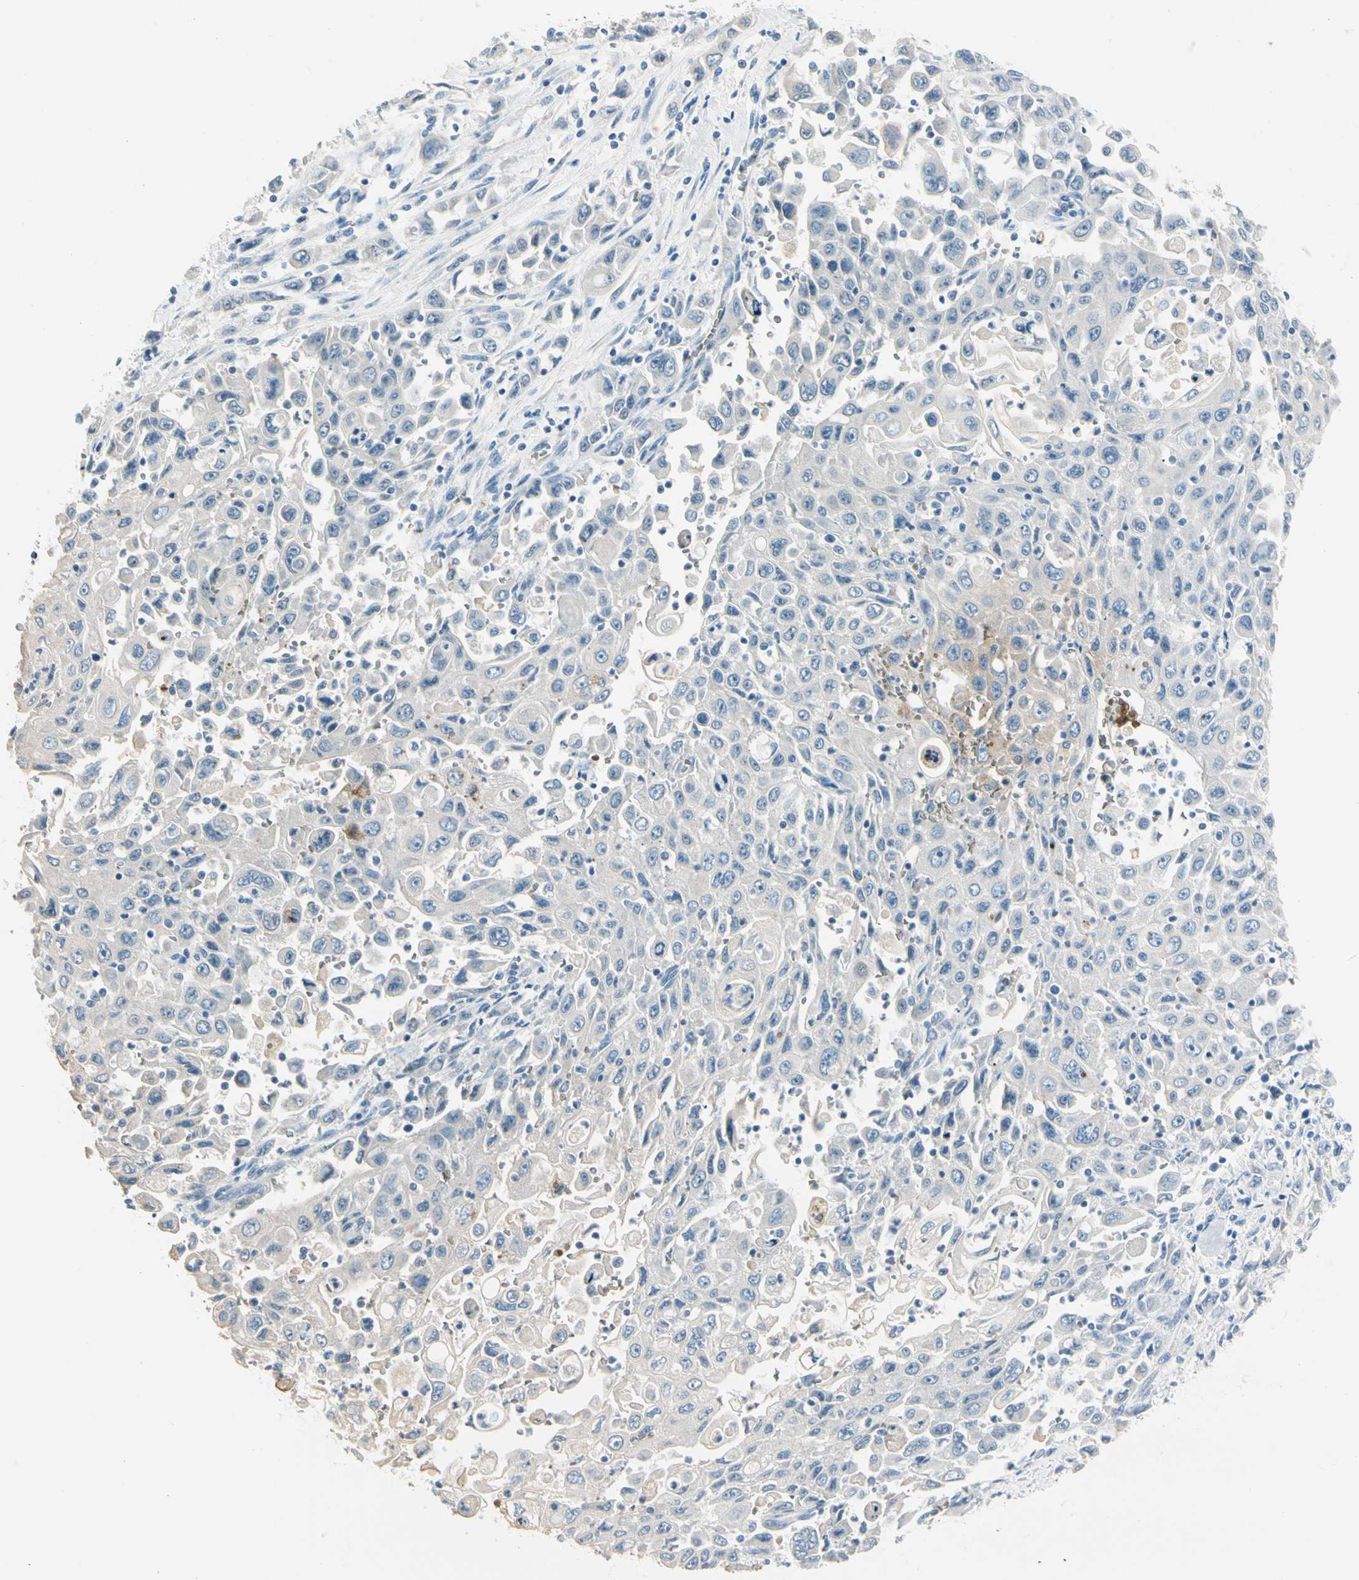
{"staining": {"intensity": "negative", "quantity": "none", "location": "none"}, "tissue": "pancreatic cancer", "cell_type": "Tumor cells", "image_type": "cancer", "snomed": [{"axis": "morphology", "description": "Adenocarcinoma, NOS"}, {"axis": "topography", "description": "Pancreas"}], "caption": "This photomicrograph is of pancreatic cancer stained with immunohistochemistry (IHC) to label a protein in brown with the nuclei are counter-stained blue. There is no expression in tumor cells. (DAB (3,3'-diaminobenzidine) immunohistochemistry (IHC), high magnification).", "gene": "CA1", "patient": {"sex": "male", "age": 70}}